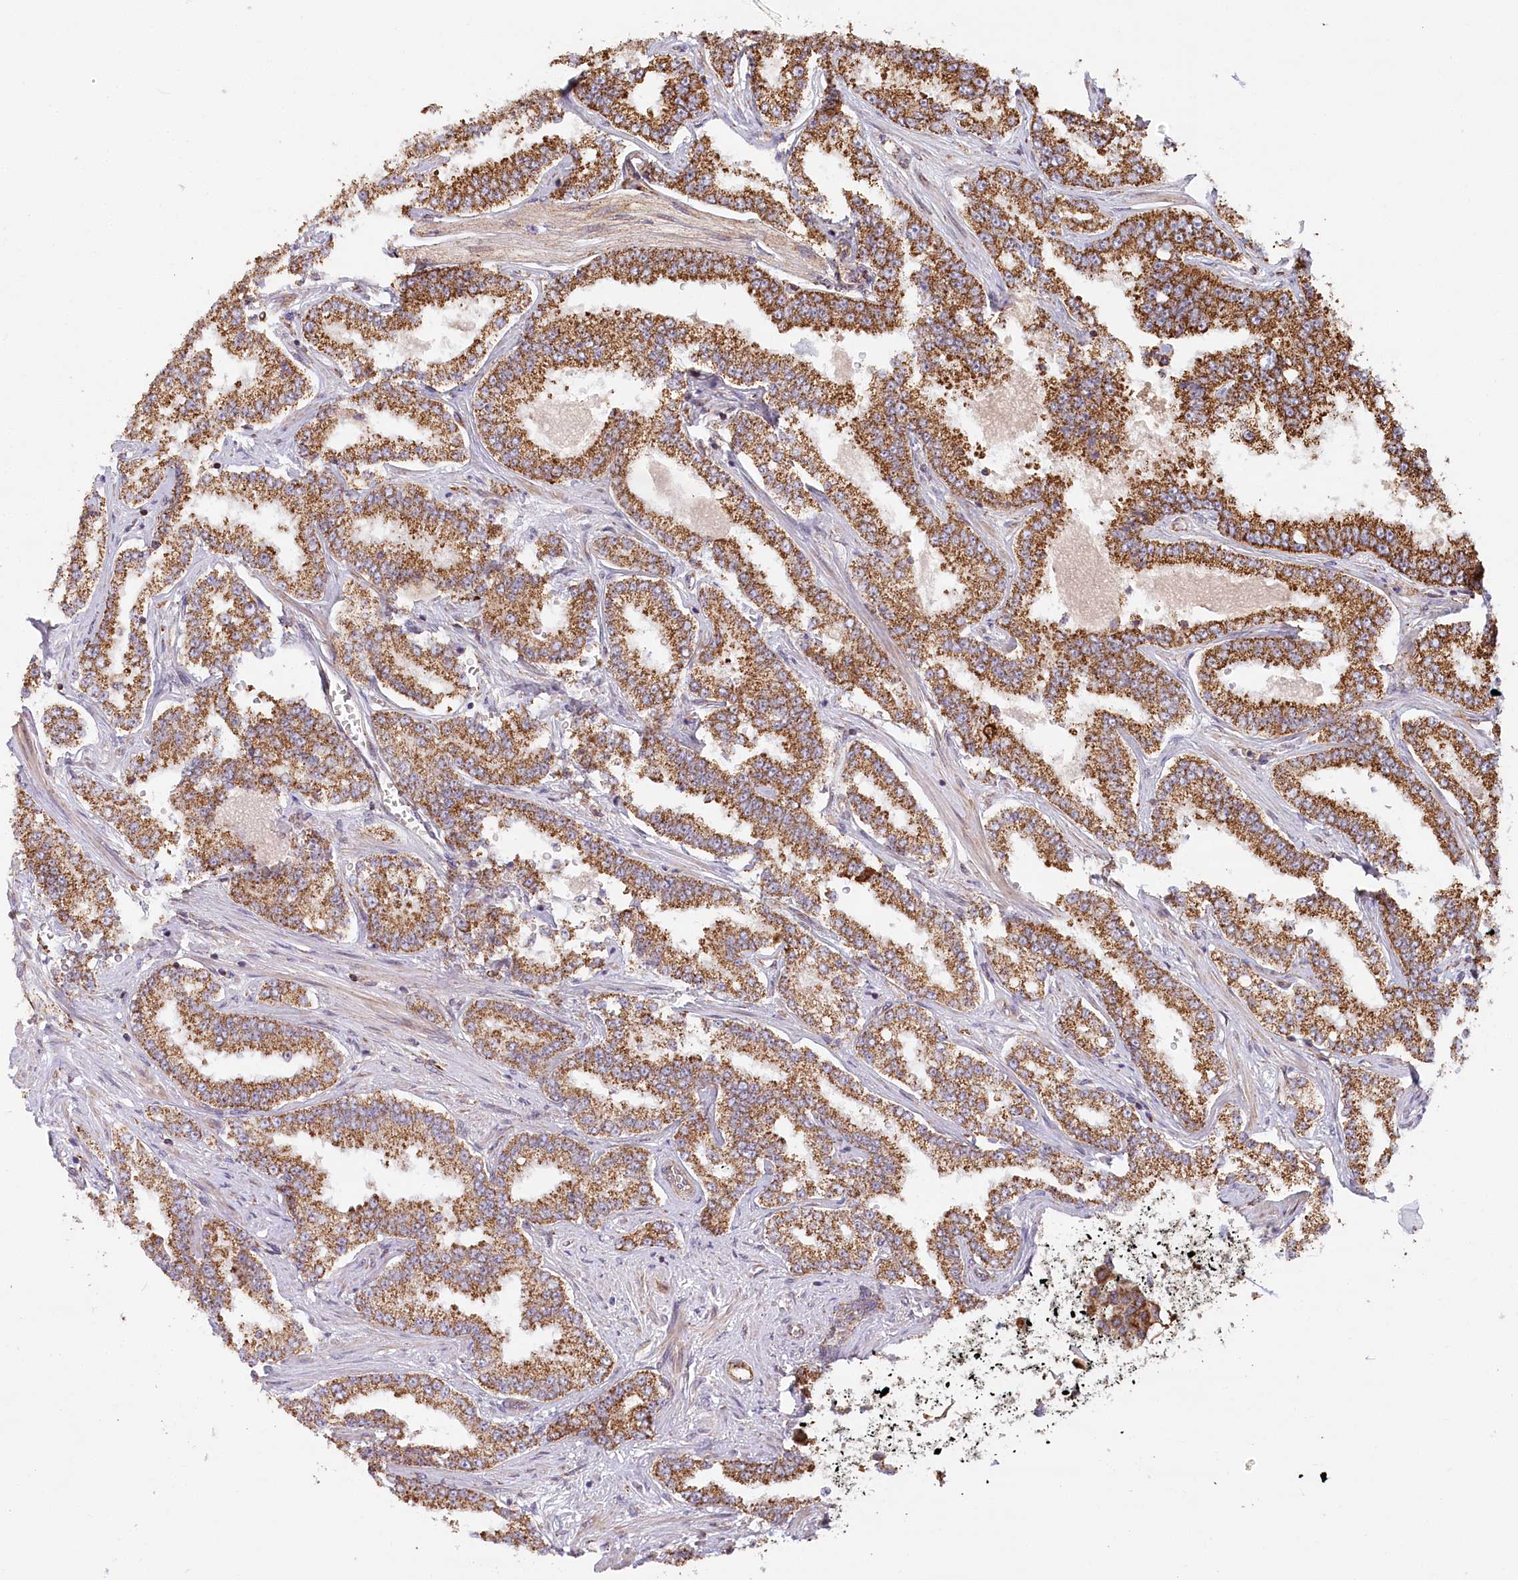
{"staining": {"intensity": "moderate", "quantity": ">75%", "location": "cytoplasmic/membranous"}, "tissue": "prostate cancer", "cell_type": "Tumor cells", "image_type": "cancer", "snomed": [{"axis": "morphology", "description": "Normal tissue, NOS"}, {"axis": "morphology", "description": "Adenocarcinoma, High grade"}, {"axis": "topography", "description": "Prostate"}], "caption": "Prostate cancer (adenocarcinoma (high-grade)) was stained to show a protein in brown. There is medium levels of moderate cytoplasmic/membranous positivity in about >75% of tumor cells. The staining is performed using DAB brown chromogen to label protein expression. The nuclei are counter-stained blue using hematoxylin.", "gene": "UMPS", "patient": {"sex": "male", "age": 83}}